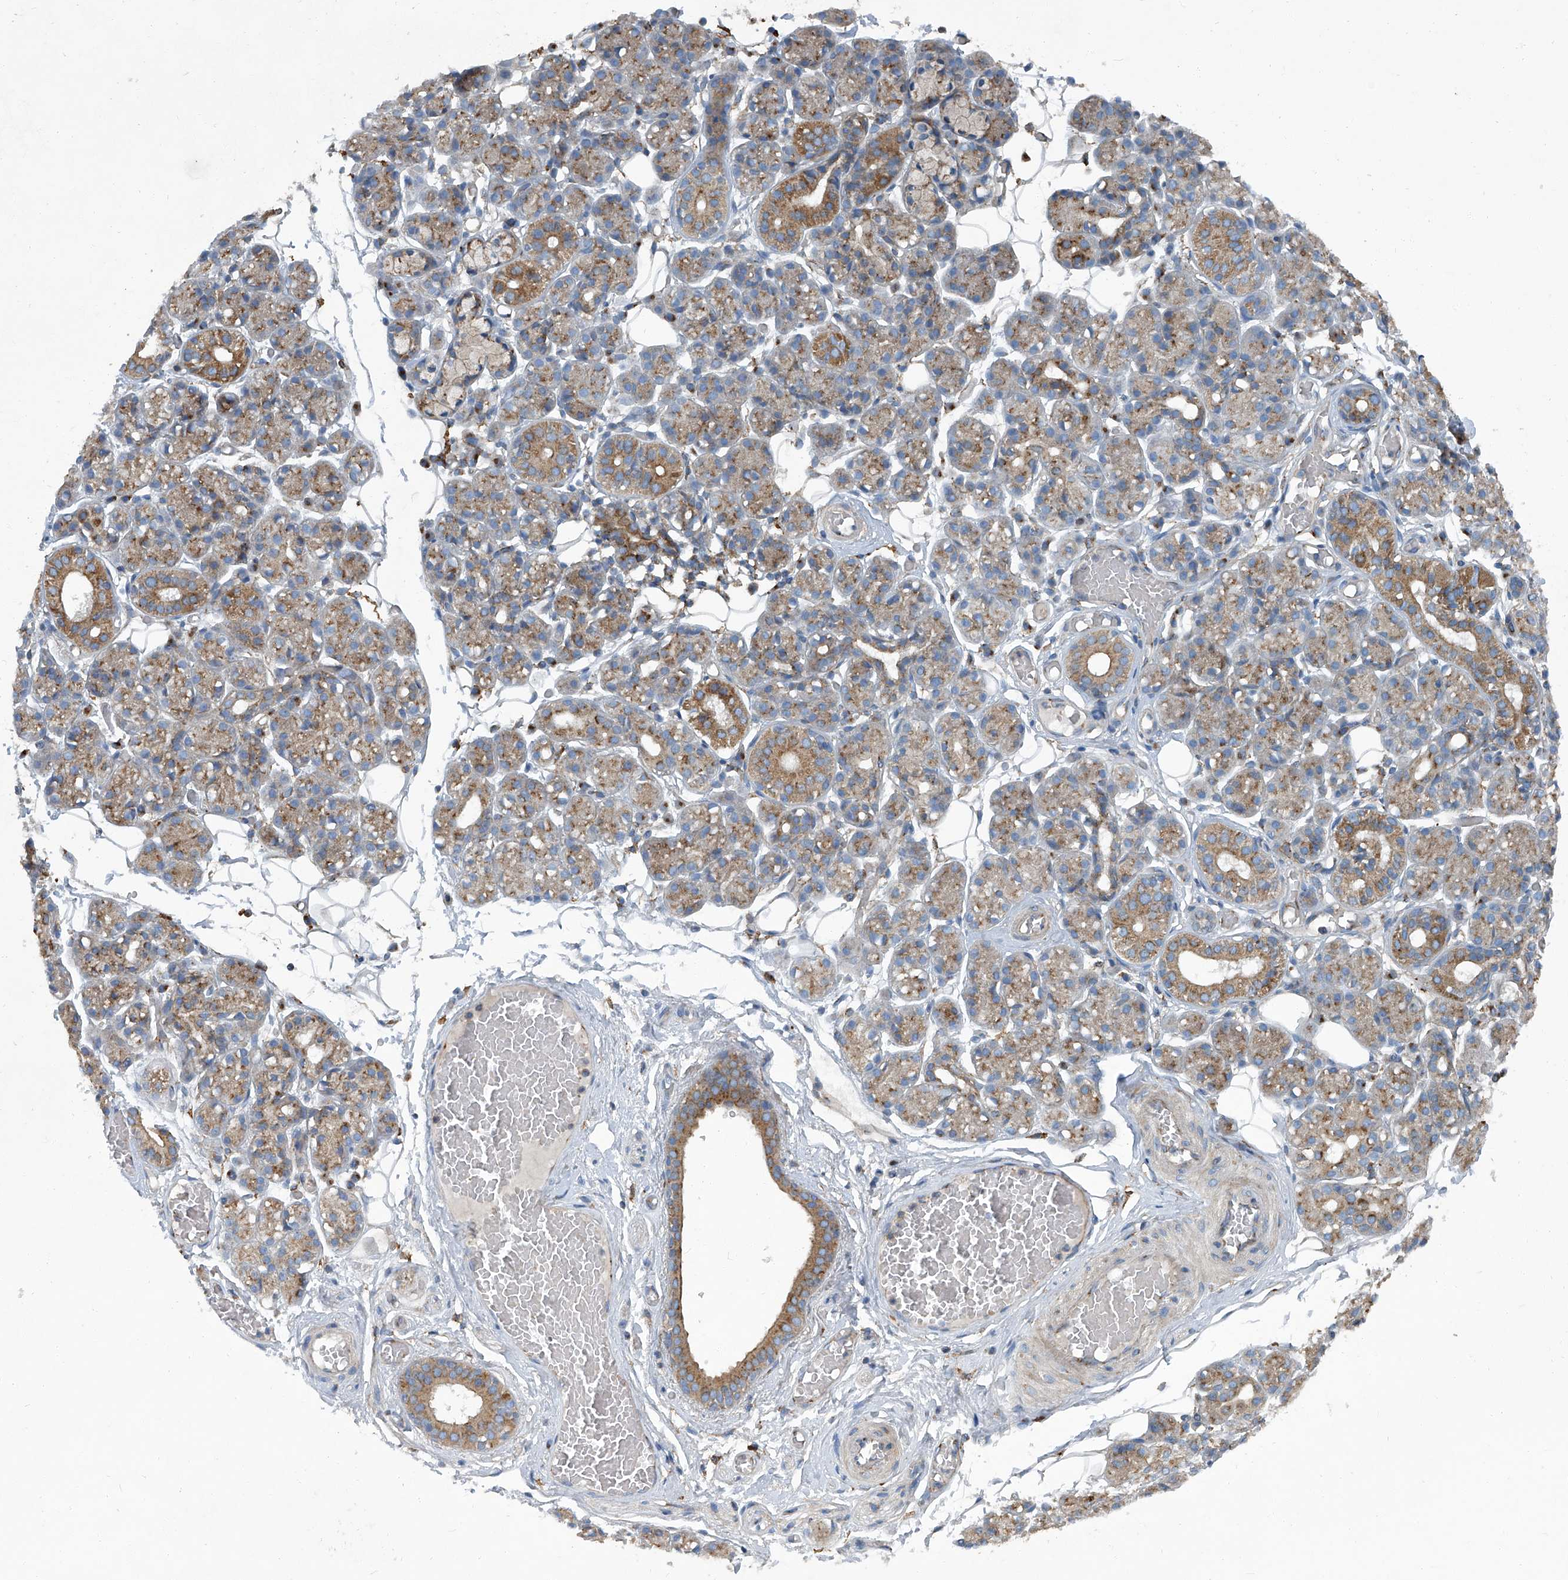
{"staining": {"intensity": "moderate", "quantity": "25%-75%", "location": "cytoplasmic/membranous"}, "tissue": "salivary gland", "cell_type": "Glandular cells", "image_type": "normal", "snomed": [{"axis": "morphology", "description": "Normal tissue, NOS"}, {"axis": "topography", "description": "Salivary gland"}], "caption": "The micrograph shows immunohistochemical staining of normal salivary gland. There is moderate cytoplasmic/membranous staining is appreciated in approximately 25%-75% of glandular cells.", "gene": "PIGH", "patient": {"sex": "male", "age": 63}}